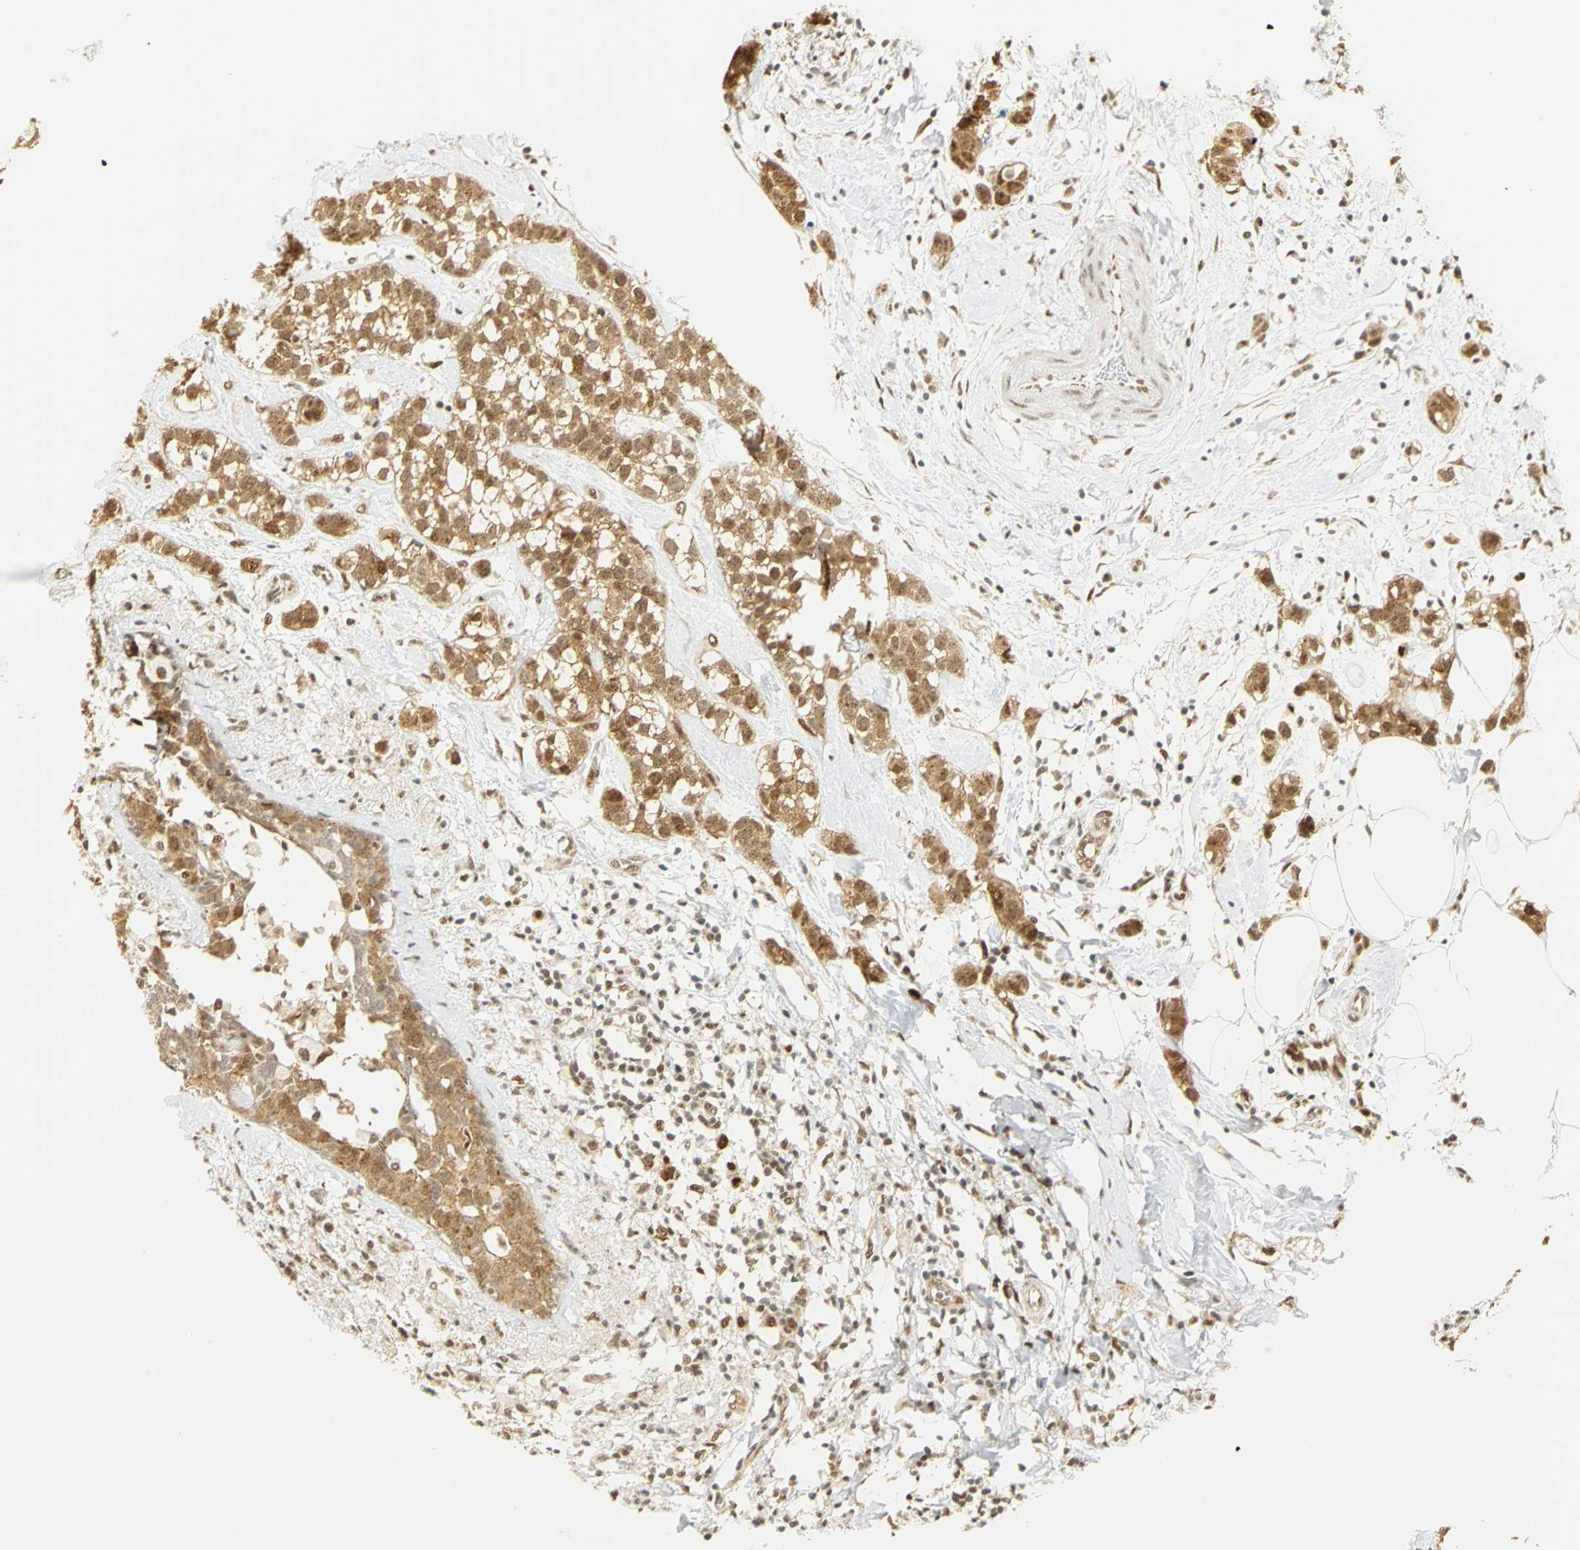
{"staining": {"intensity": "strong", "quantity": ">75%", "location": "cytoplasmic/membranous,nuclear"}, "tissue": "breast cancer", "cell_type": "Tumor cells", "image_type": "cancer", "snomed": [{"axis": "morphology", "description": "Normal tissue, NOS"}, {"axis": "morphology", "description": "Duct carcinoma"}, {"axis": "topography", "description": "Breast"}], "caption": "Immunohistochemical staining of human breast cancer (invasive ductal carcinoma) shows high levels of strong cytoplasmic/membranous and nuclear positivity in approximately >75% of tumor cells.", "gene": "DDX5", "patient": {"sex": "female", "age": 50}}